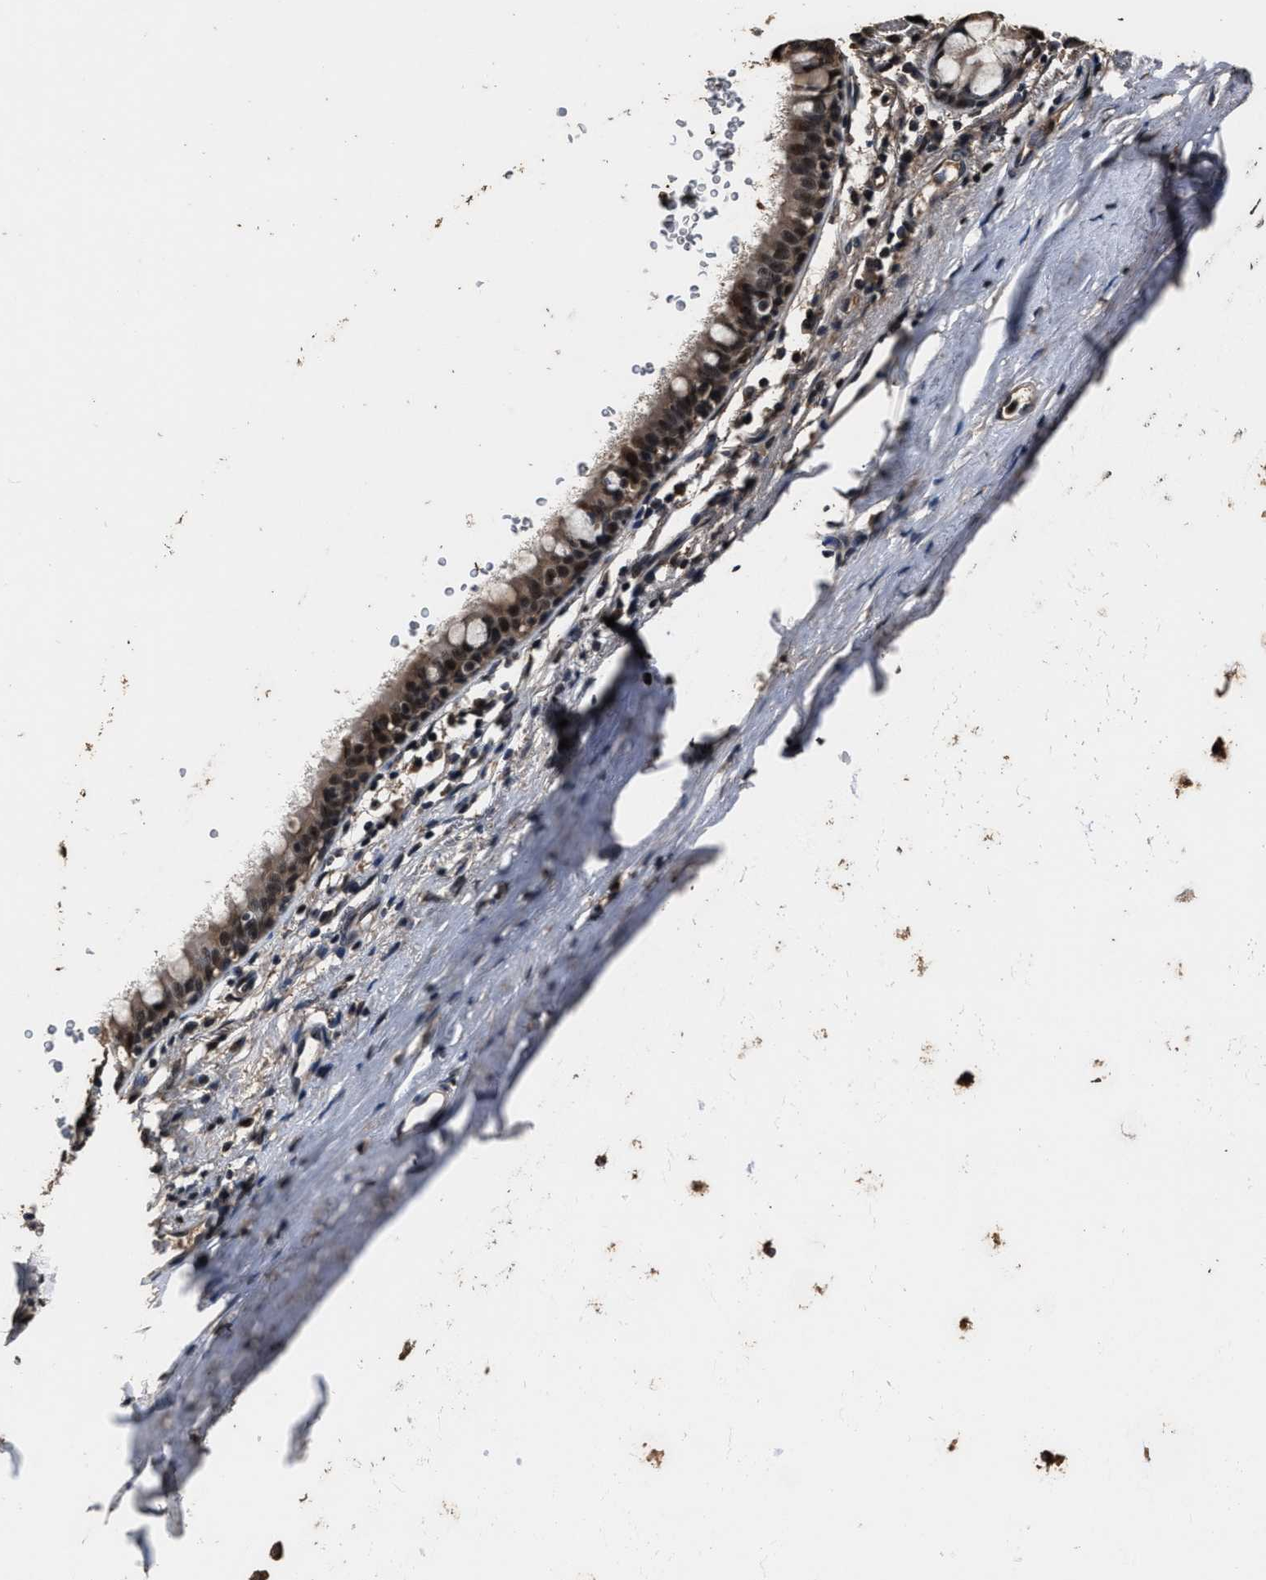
{"staining": {"intensity": "moderate", "quantity": "25%-75%", "location": "cytoplasmic/membranous,nuclear"}, "tissue": "bronchus", "cell_type": "Respiratory epithelial cells", "image_type": "normal", "snomed": [{"axis": "morphology", "description": "Normal tissue, NOS"}, {"axis": "morphology", "description": "Inflammation, NOS"}, {"axis": "topography", "description": "Cartilage tissue"}, {"axis": "topography", "description": "Bronchus"}], "caption": "Immunohistochemical staining of normal bronchus exhibits medium levels of moderate cytoplasmic/membranous,nuclear staining in about 25%-75% of respiratory epithelial cells.", "gene": "RSBN1L", "patient": {"sex": "male", "age": 77}}